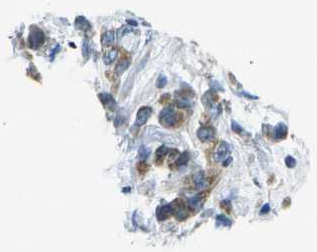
{"staining": {"intensity": "weak", "quantity": ">75%", "location": "cytoplasmic/membranous"}, "tissue": "stomach cancer", "cell_type": "Tumor cells", "image_type": "cancer", "snomed": [{"axis": "morphology", "description": "Normal tissue, NOS"}, {"axis": "morphology", "description": "Adenocarcinoma, NOS"}, {"axis": "topography", "description": "Stomach"}], "caption": "There is low levels of weak cytoplasmic/membranous staining in tumor cells of adenocarcinoma (stomach), as demonstrated by immunohistochemical staining (brown color).", "gene": "GDF5", "patient": {"sex": "male", "age": 82}}